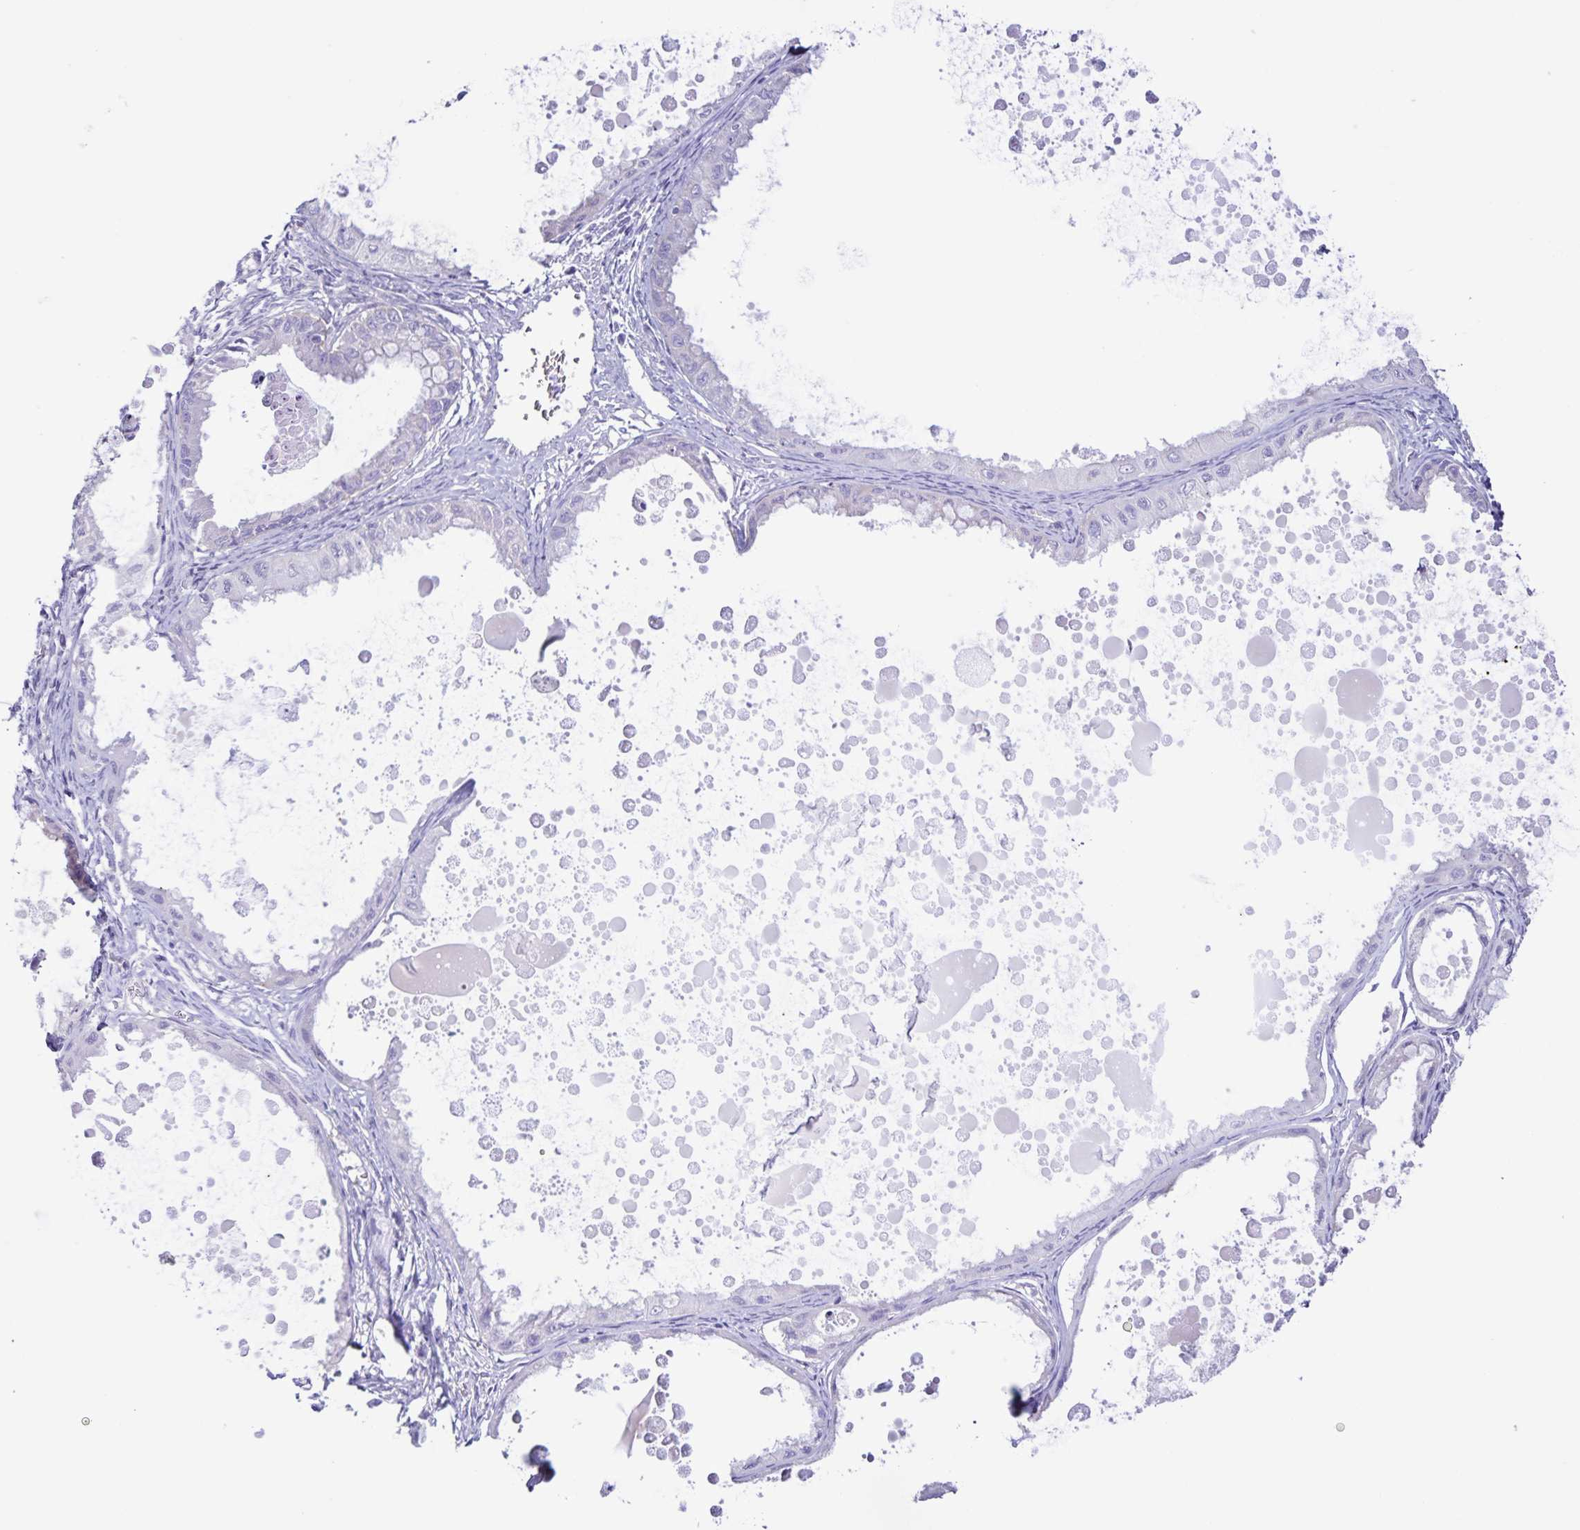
{"staining": {"intensity": "negative", "quantity": "none", "location": "none"}, "tissue": "ovarian cancer", "cell_type": "Tumor cells", "image_type": "cancer", "snomed": [{"axis": "morphology", "description": "Cystadenocarcinoma, mucinous, NOS"}, {"axis": "topography", "description": "Ovary"}], "caption": "Immunohistochemistry of human ovarian cancer displays no expression in tumor cells.", "gene": "BOLL", "patient": {"sex": "female", "age": 64}}